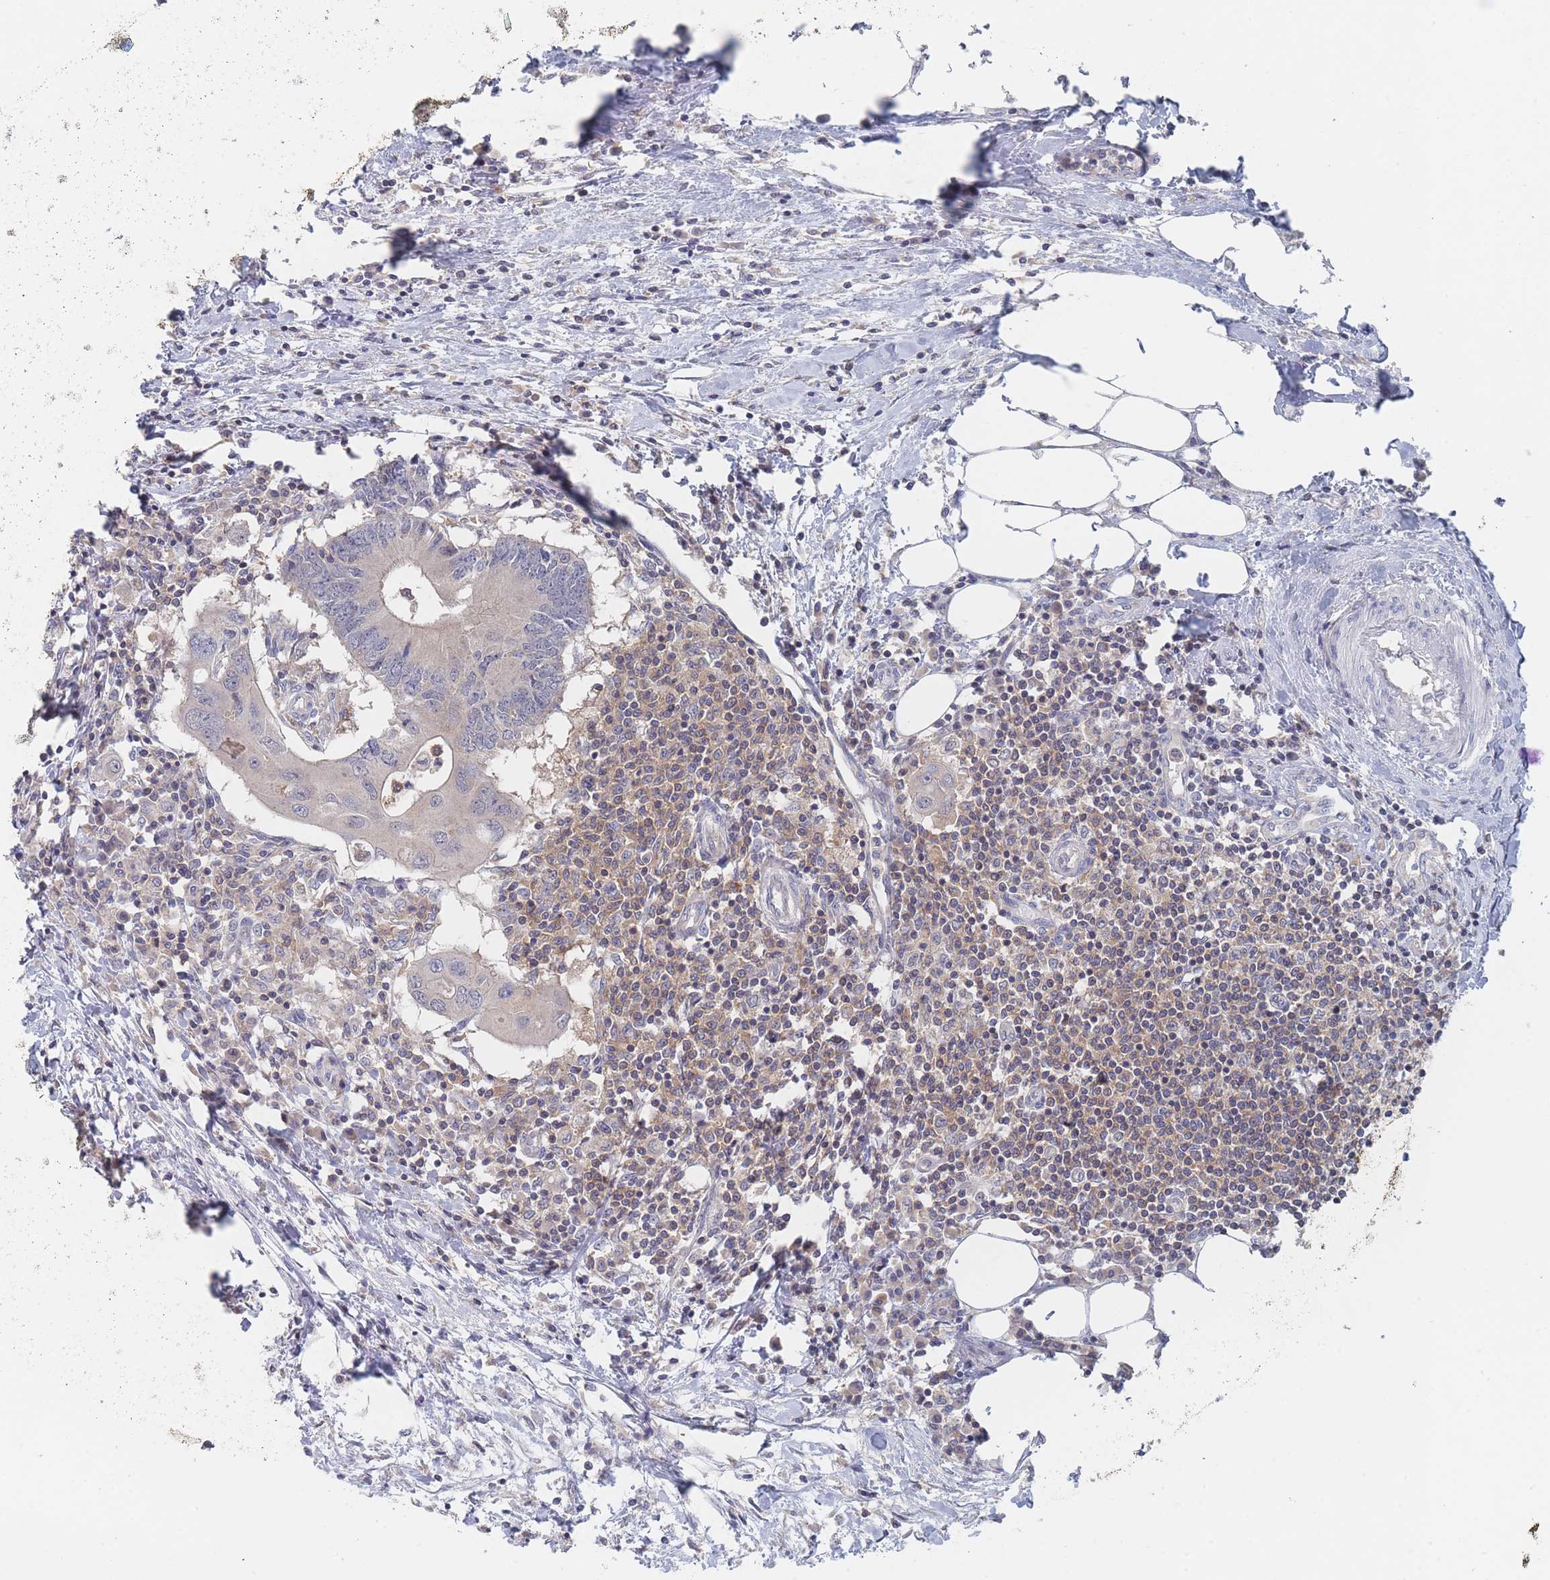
{"staining": {"intensity": "negative", "quantity": "none", "location": "none"}, "tissue": "colorectal cancer", "cell_type": "Tumor cells", "image_type": "cancer", "snomed": [{"axis": "morphology", "description": "Adenocarcinoma, NOS"}, {"axis": "topography", "description": "Colon"}], "caption": "This is an immunohistochemistry (IHC) photomicrograph of colorectal adenocarcinoma. There is no expression in tumor cells.", "gene": "PPP6C", "patient": {"sex": "male", "age": 71}}